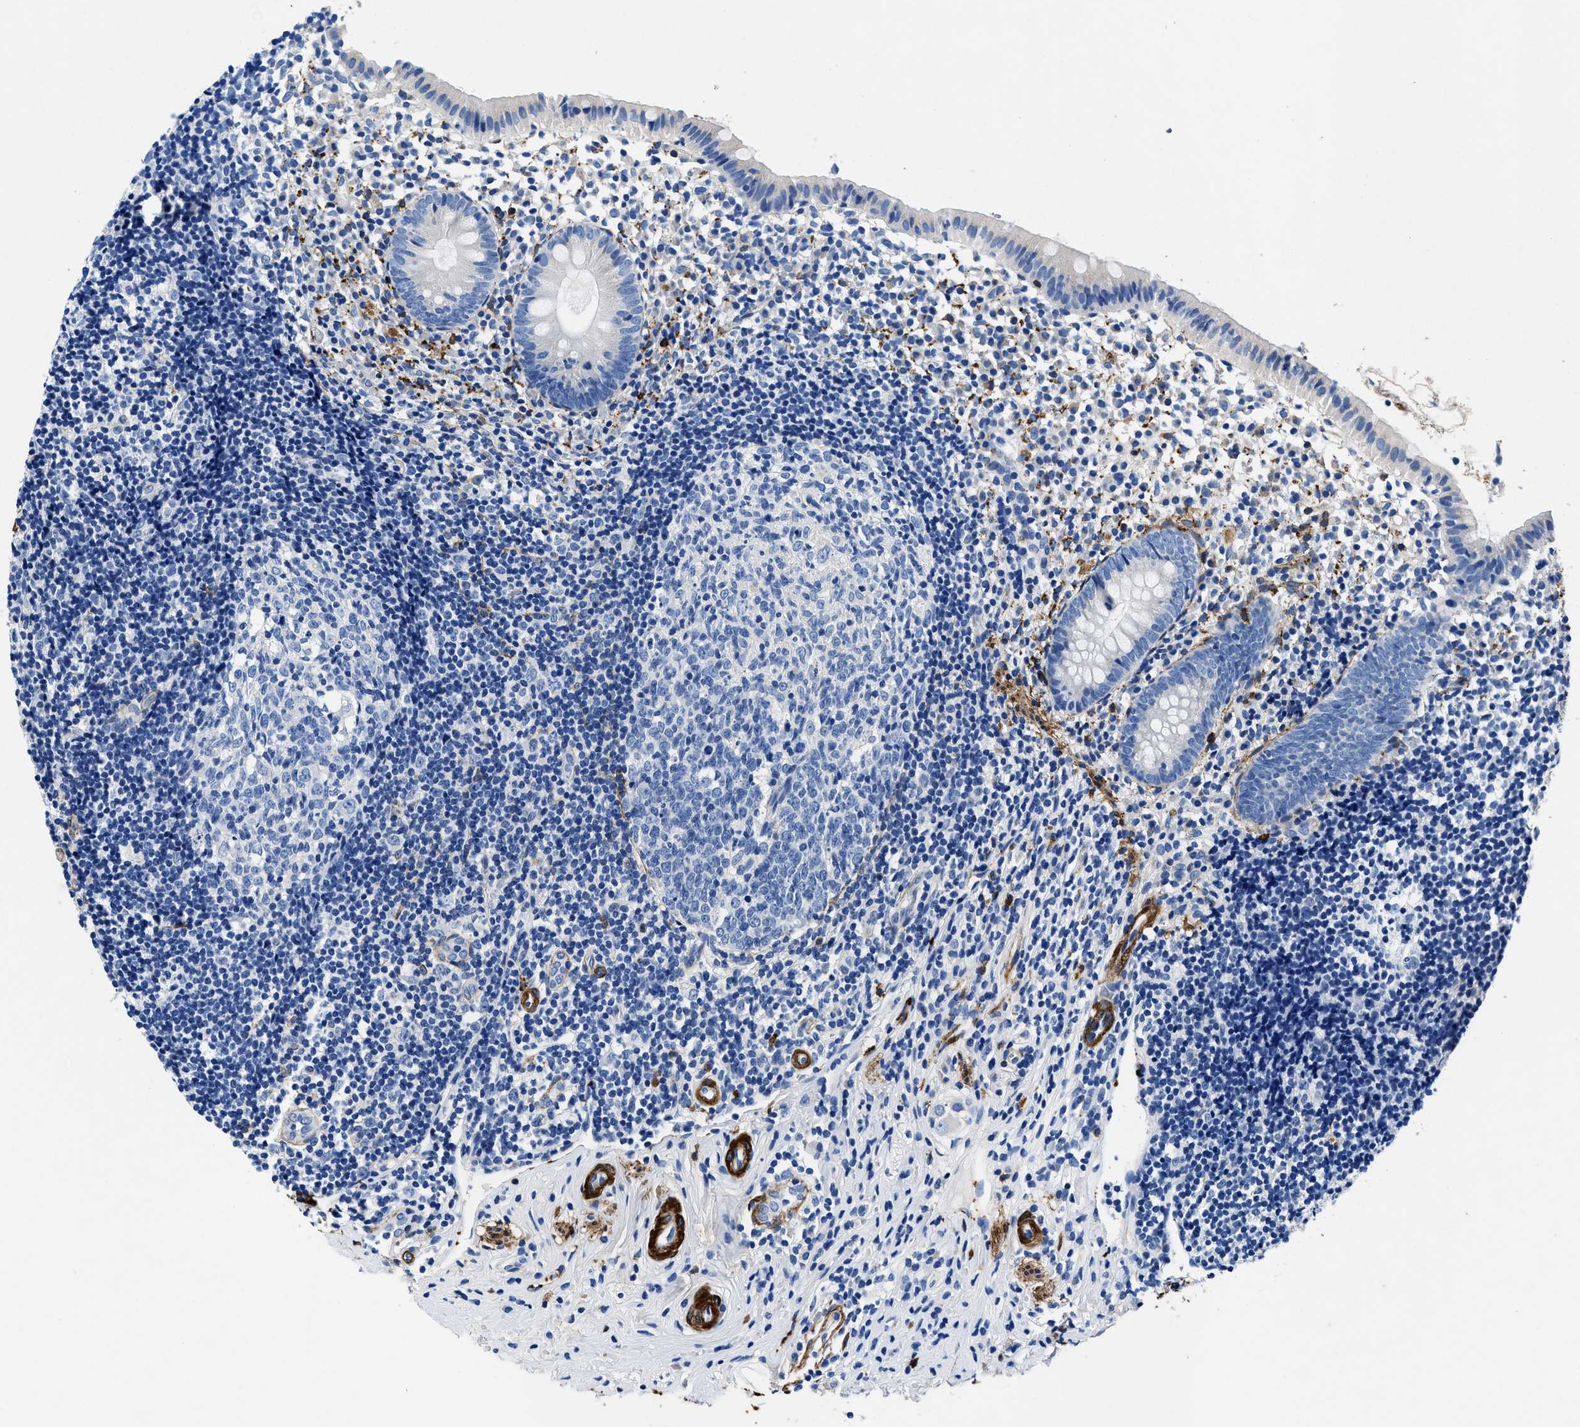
{"staining": {"intensity": "weak", "quantity": "<25%", "location": "cytoplasmic/membranous"}, "tissue": "appendix", "cell_type": "Glandular cells", "image_type": "normal", "snomed": [{"axis": "morphology", "description": "Normal tissue, NOS"}, {"axis": "topography", "description": "Appendix"}], "caption": "Immunohistochemical staining of normal appendix reveals no significant expression in glandular cells. (Brightfield microscopy of DAB IHC at high magnification).", "gene": "TEX261", "patient": {"sex": "female", "age": 20}}